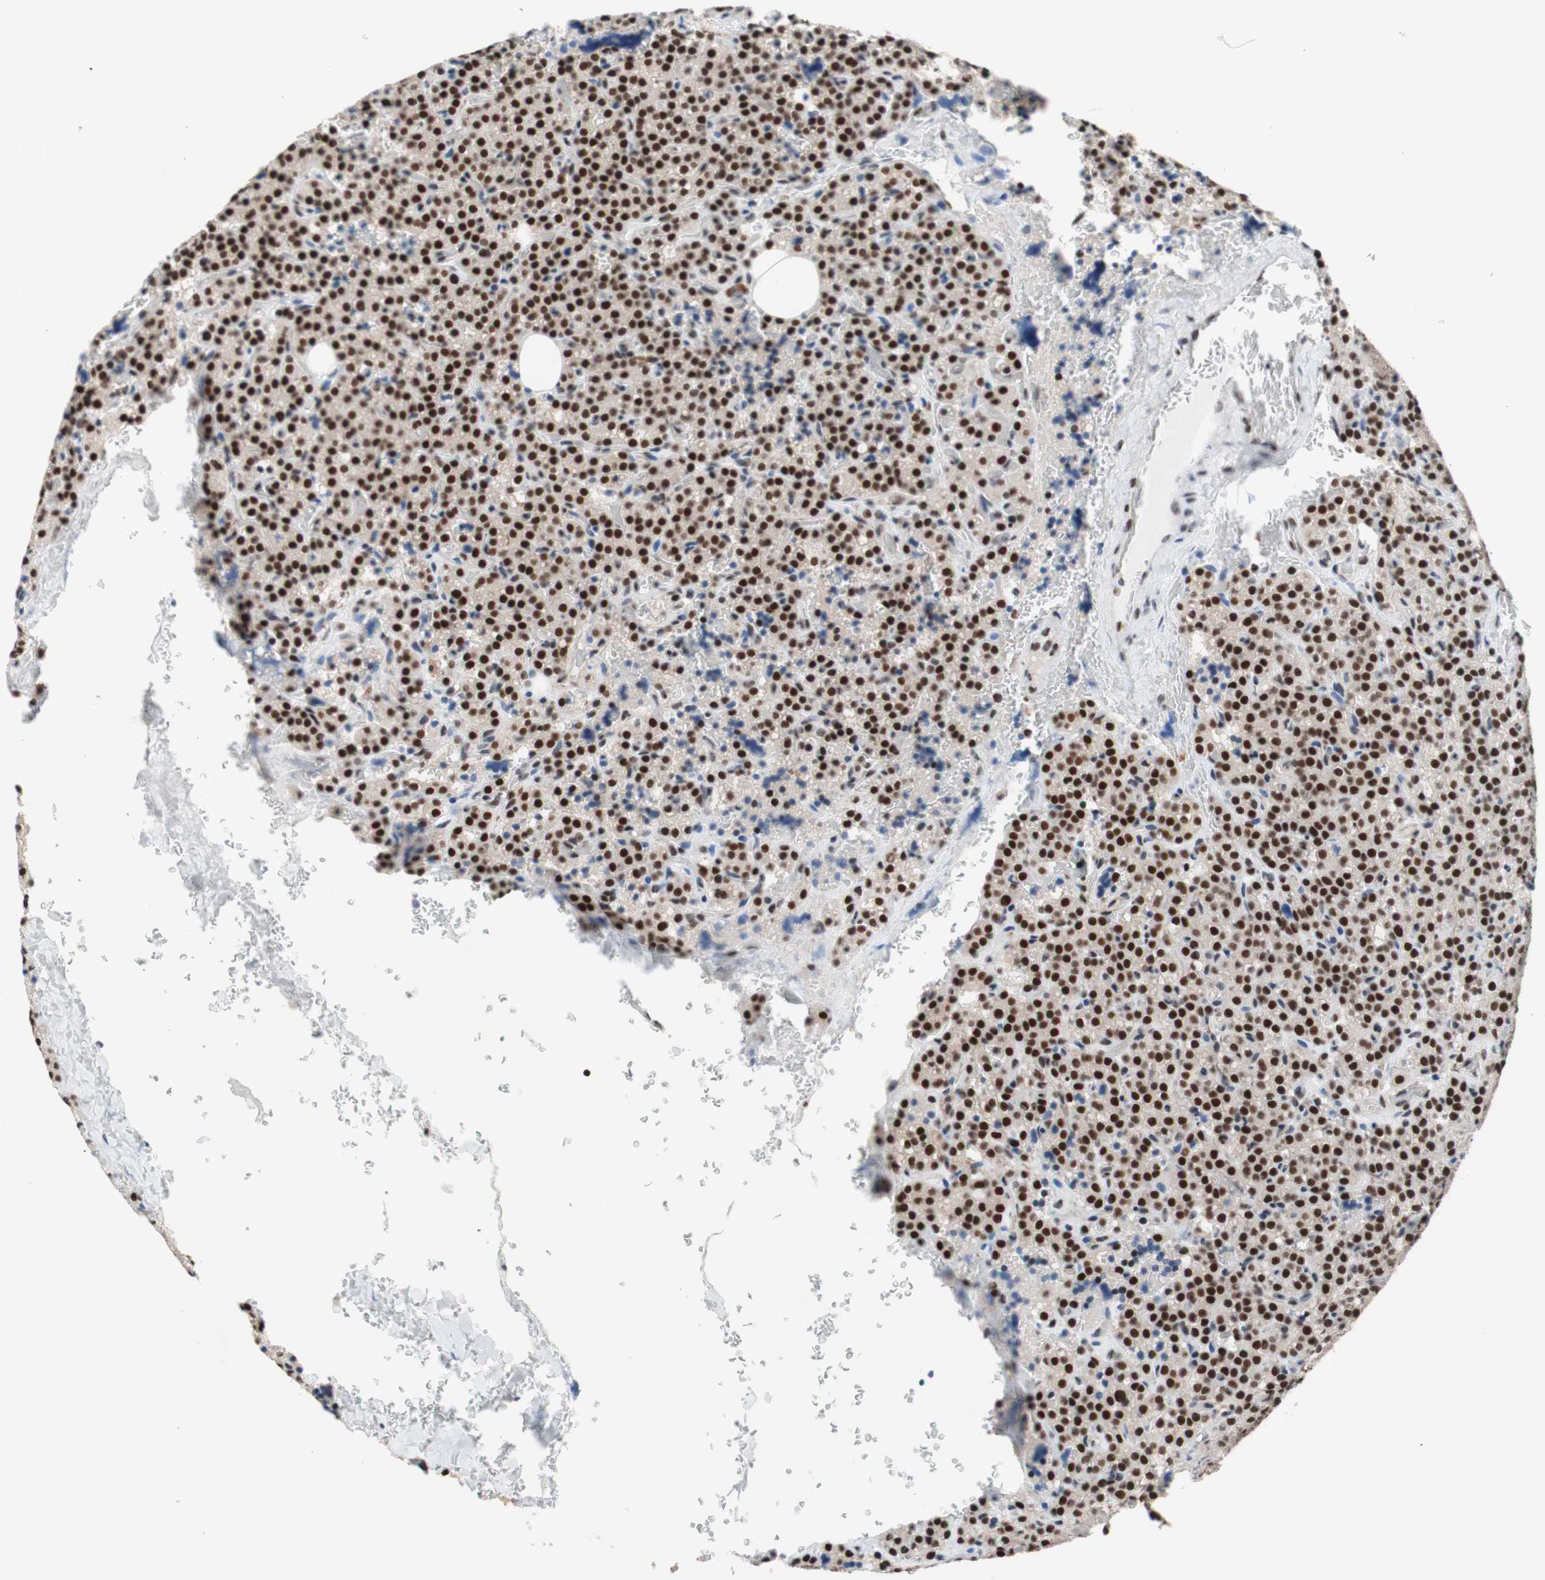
{"staining": {"intensity": "strong", "quantity": ">75%", "location": "nuclear"}, "tissue": "parathyroid gland", "cell_type": "Glandular cells", "image_type": "normal", "snomed": [{"axis": "morphology", "description": "Normal tissue, NOS"}, {"axis": "topography", "description": "Parathyroid gland"}], "caption": "A brown stain highlights strong nuclear positivity of a protein in glandular cells of unremarkable parathyroid gland. (IHC, brightfield microscopy, high magnification).", "gene": "PRPF19", "patient": {"sex": "female", "age": 47}}